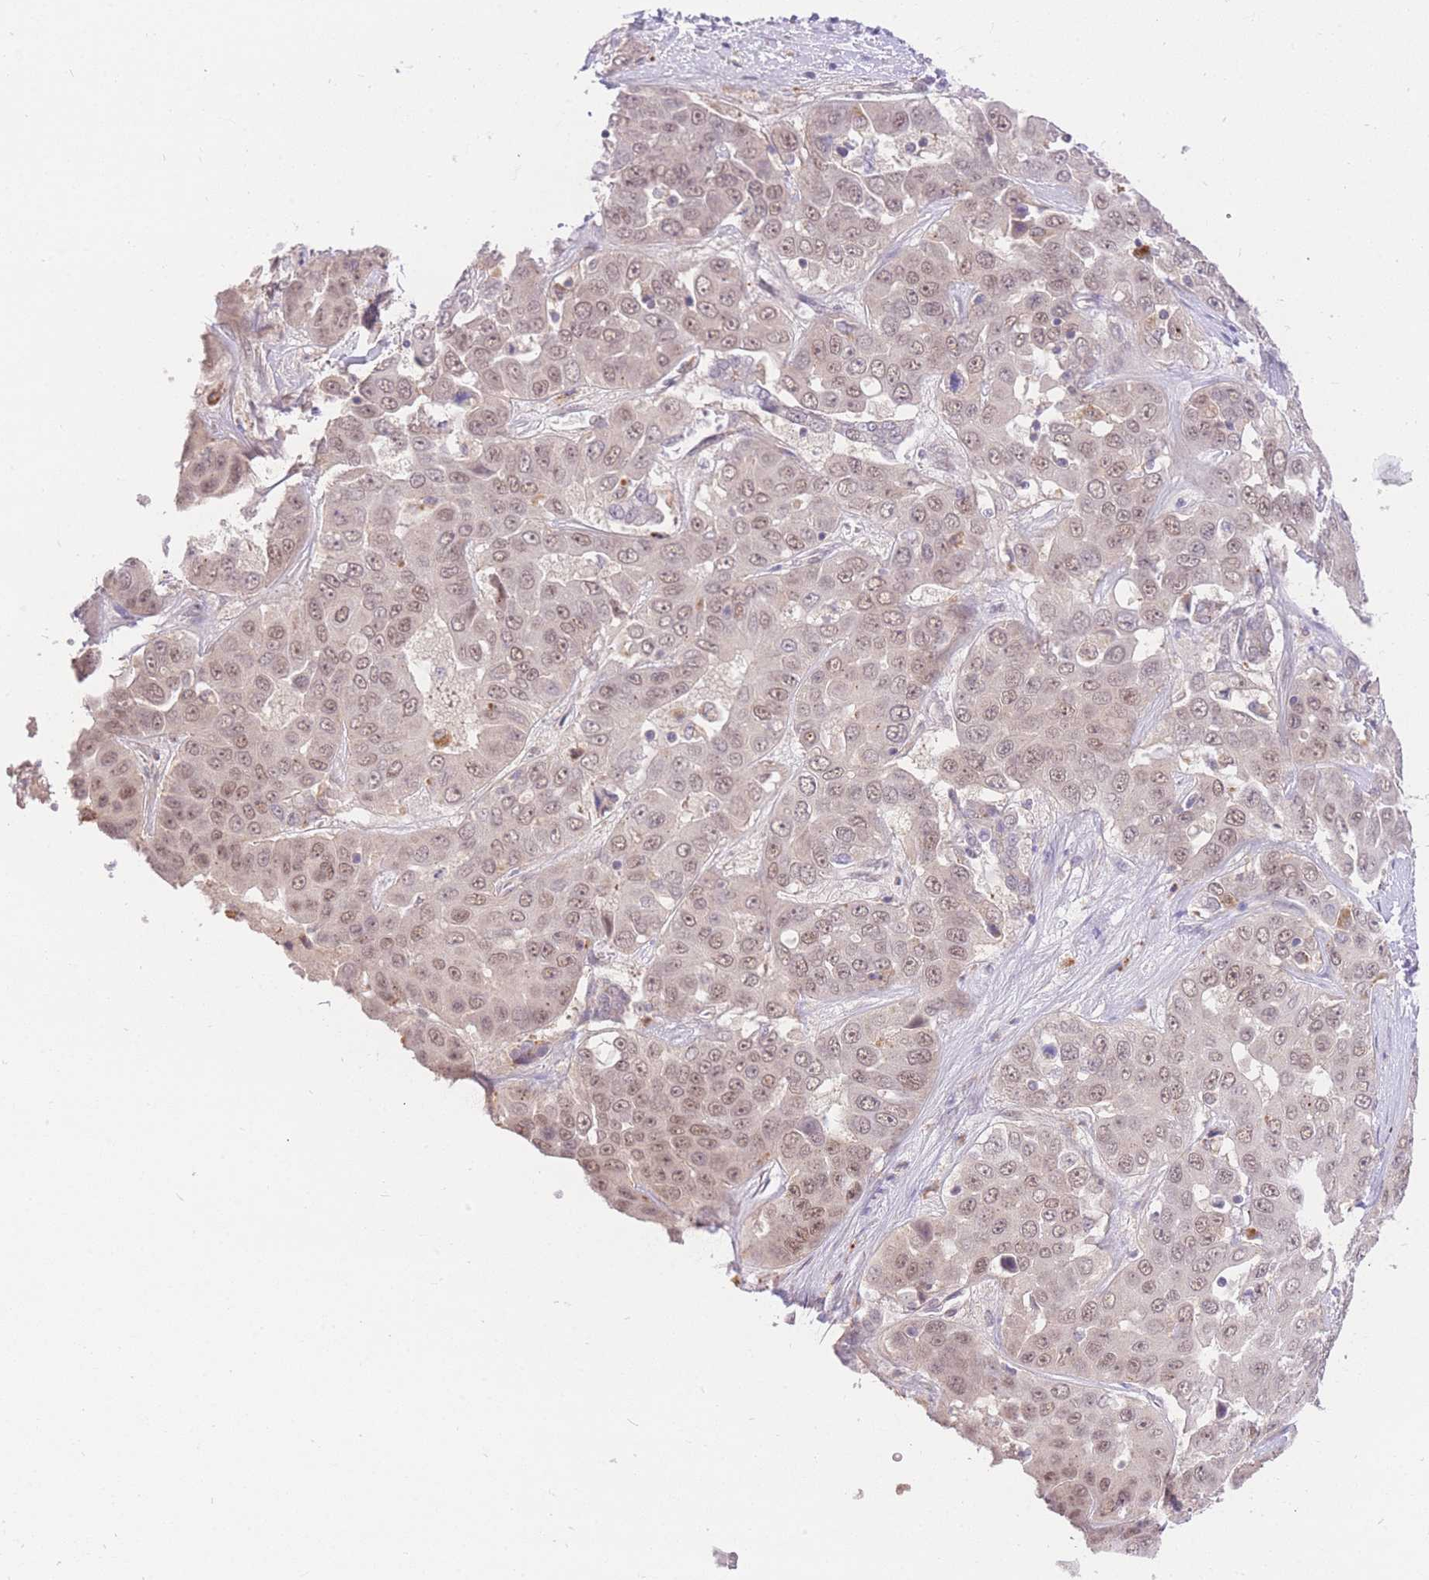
{"staining": {"intensity": "moderate", "quantity": "<25%", "location": "nuclear"}, "tissue": "liver cancer", "cell_type": "Tumor cells", "image_type": "cancer", "snomed": [{"axis": "morphology", "description": "Cholangiocarcinoma"}, {"axis": "topography", "description": "Liver"}], "caption": "Moderate nuclear staining is identified in about <25% of tumor cells in liver cholangiocarcinoma. (DAB = brown stain, brightfield microscopy at high magnification).", "gene": "UBXN7", "patient": {"sex": "female", "age": 52}}